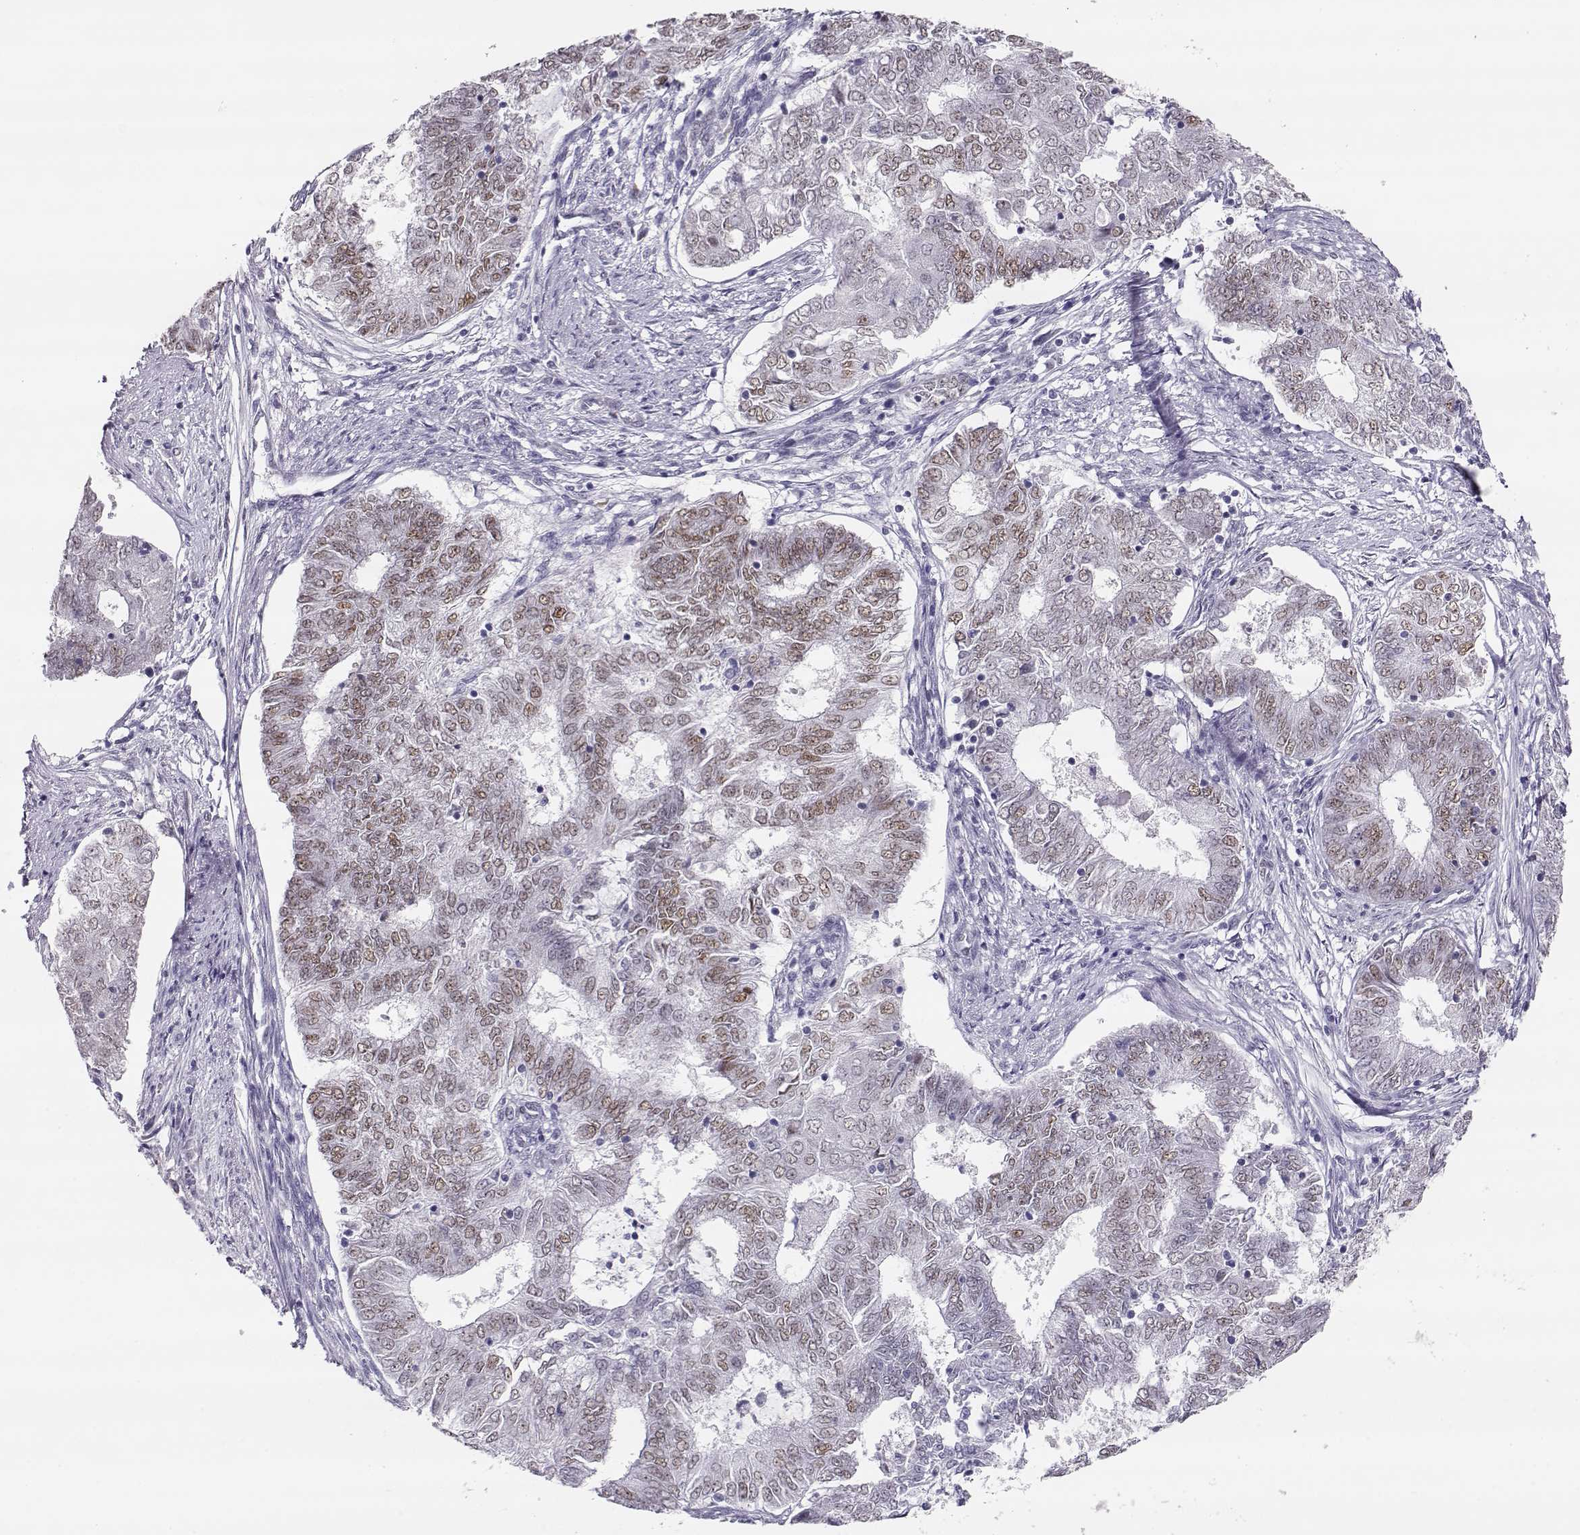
{"staining": {"intensity": "weak", "quantity": ">75%", "location": "nuclear"}, "tissue": "endometrial cancer", "cell_type": "Tumor cells", "image_type": "cancer", "snomed": [{"axis": "morphology", "description": "Adenocarcinoma, NOS"}, {"axis": "topography", "description": "Endometrium"}], "caption": "Immunohistochemistry staining of adenocarcinoma (endometrial), which displays low levels of weak nuclear positivity in approximately >75% of tumor cells indicating weak nuclear protein positivity. The staining was performed using DAB (3,3'-diaminobenzidine) (brown) for protein detection and nuclei were counterstained in hematoxylin (blue).", "gene": "POLI", "patient": {"sex": "female", "age": 62}}